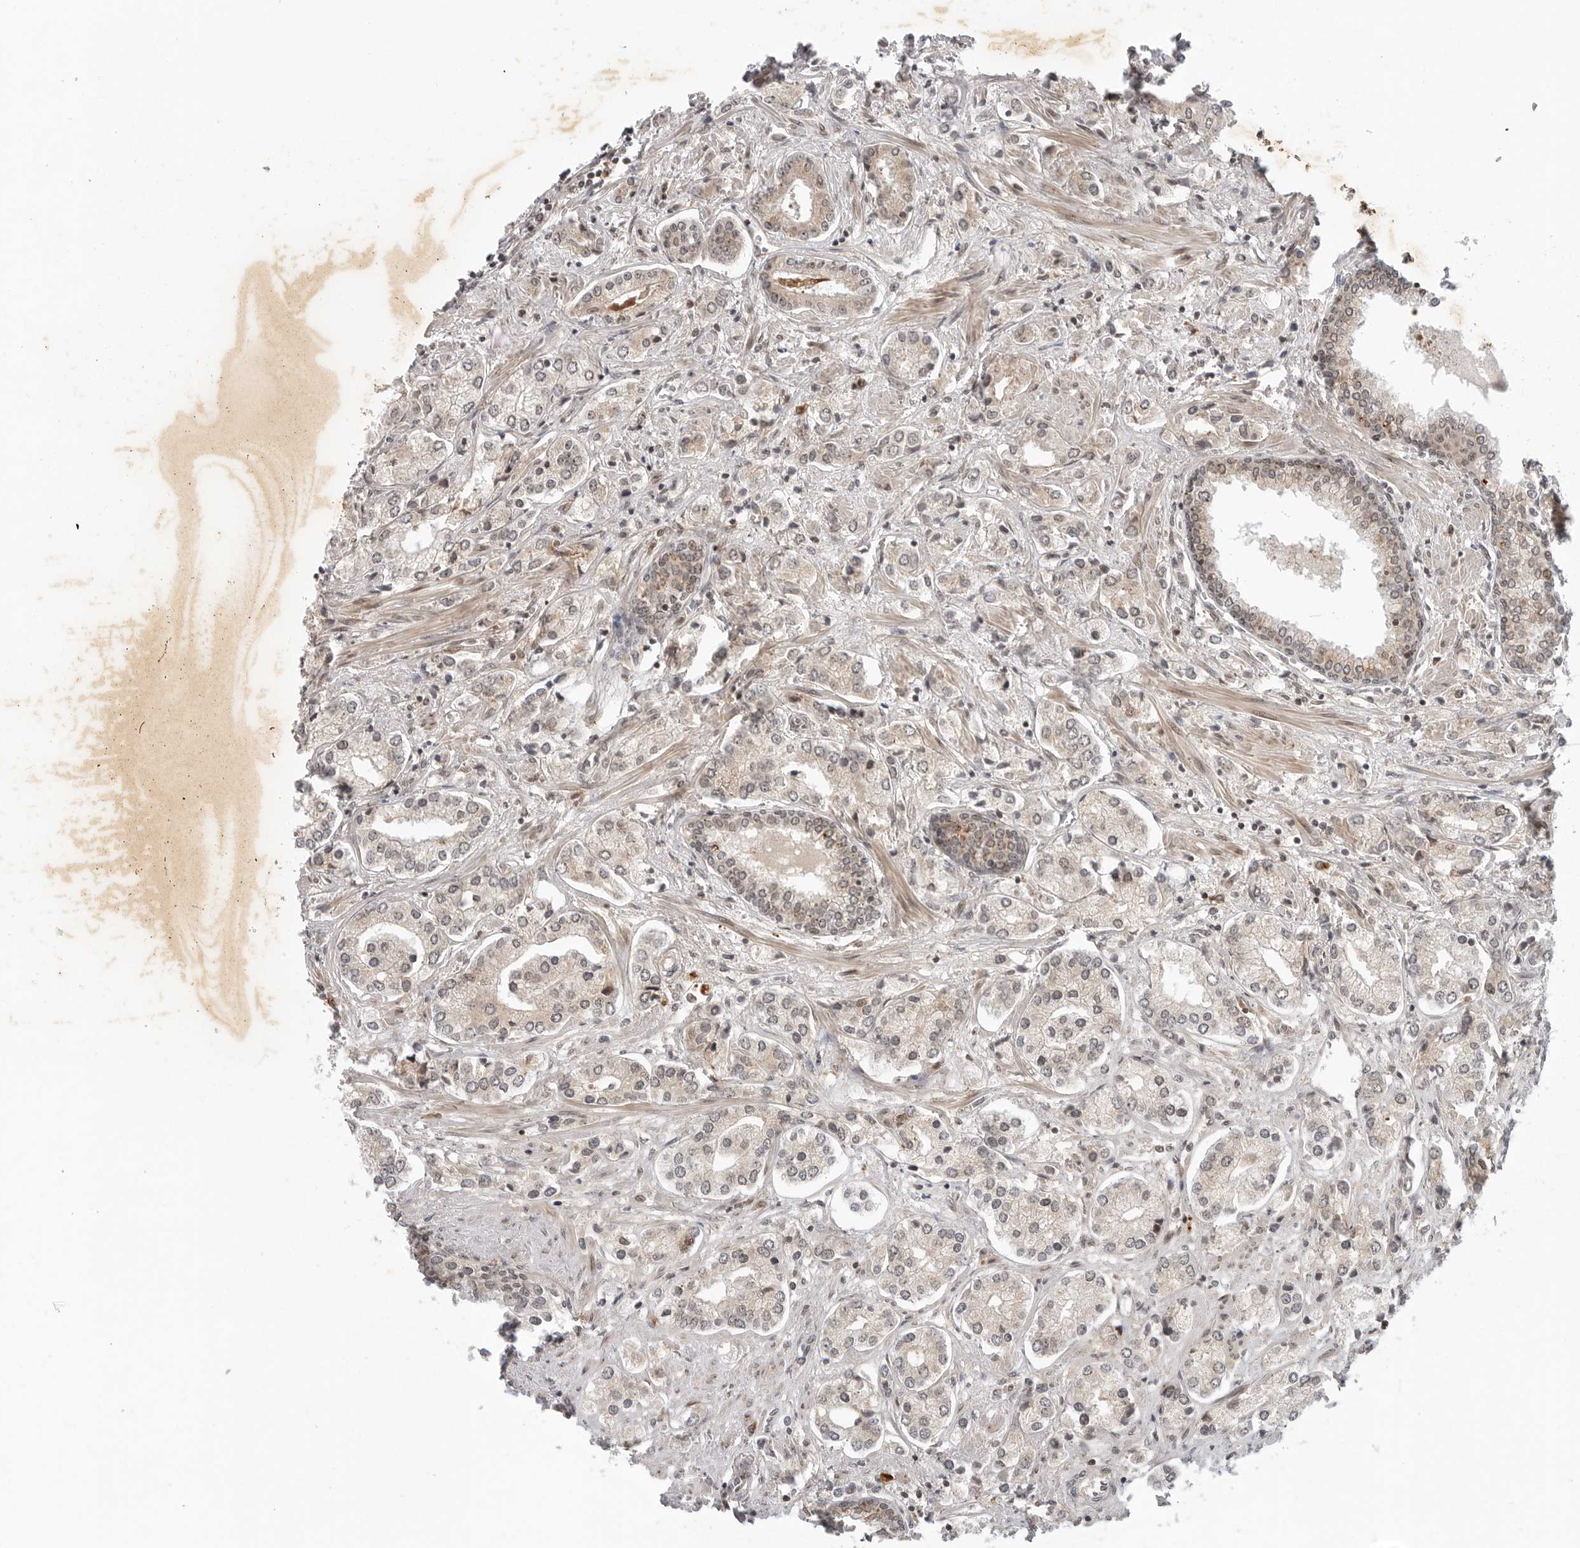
{"staining": {"intensity": "weak", "quantity": "<25%", "location": "cytoplasmic/membranous"}, "tissue": "prostate cancer", "cell_type": "Tumor cells", "image_type": "cancer", "snomed": [{"axis": "morphology", "description": "Adenocarcinoma, High grade"}, {"axis": "topography", "description": "Prostate"}], "caption": "DAB immunohistochemical staining of human prostate cancer demonstrates no significant expression in tumor cells.", "gene": "TIPRL", "patient": {"sex": "male", "age": 66}}